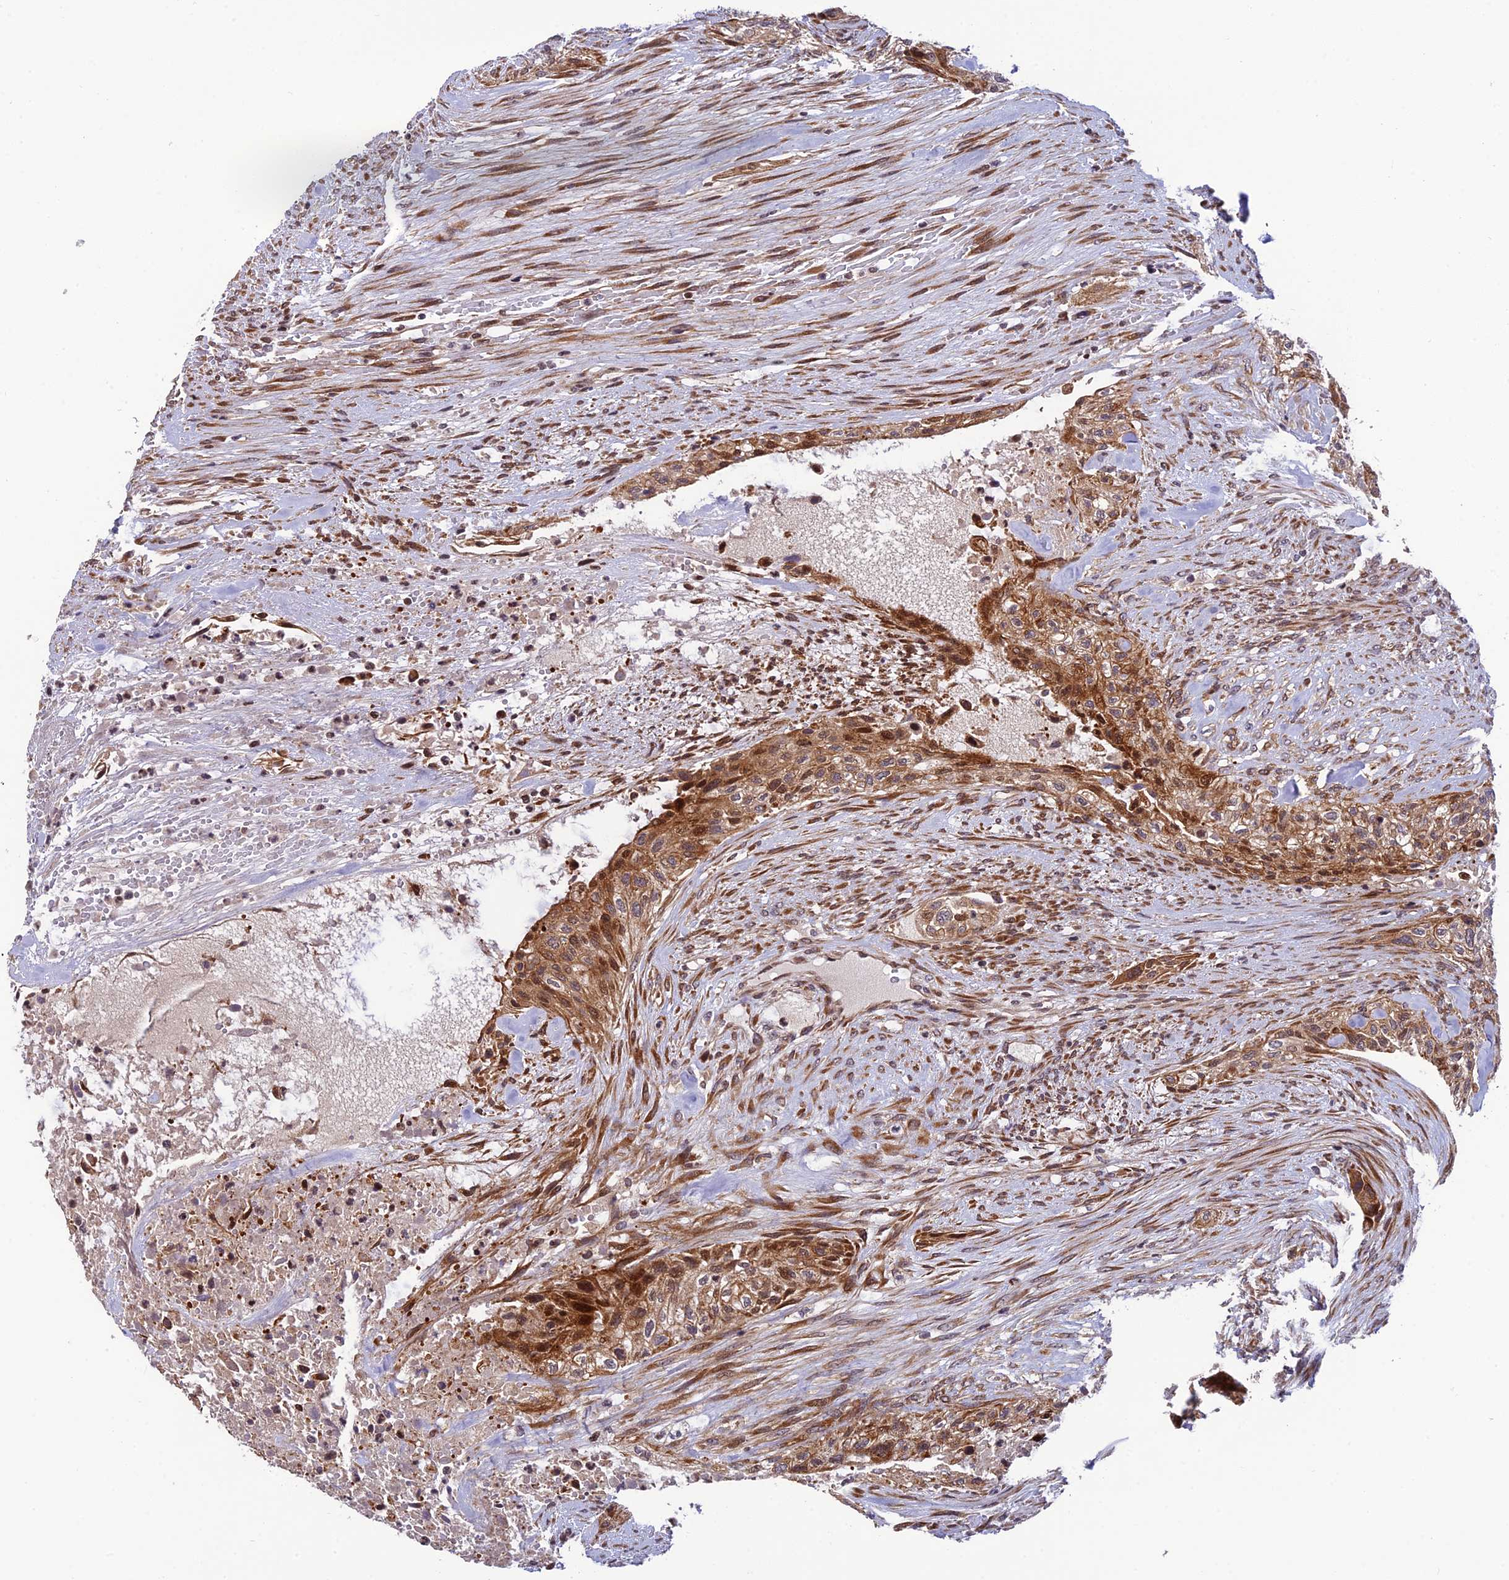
{"staining": {"intensity": "moderate", "quantity": "25%-75%", "location": "cytoplasmic/membranous,nuclear"}, "tissue": "urothelial cancer", "cell_type": "Tumor cells", "image_type": "cancer", "snomed": [{"axis": "morphology", "description": "Urothelial carcinoma, High grade"}, {"axis": "topography", "description": "Urinary bladder"}], "caption": "IHC photomicrograph of neoplastic tissue: human urothelial cancer stained using IHC shows medium levels of moderate protein expression localized specifically in the cytoplasmic/membranous and nuclear of tumor cells, appearing as a cytoplasmic/membranous and nuclear brown color.", "gene": "SMIM7", "patient": {"sex": "male", "age": 35}}